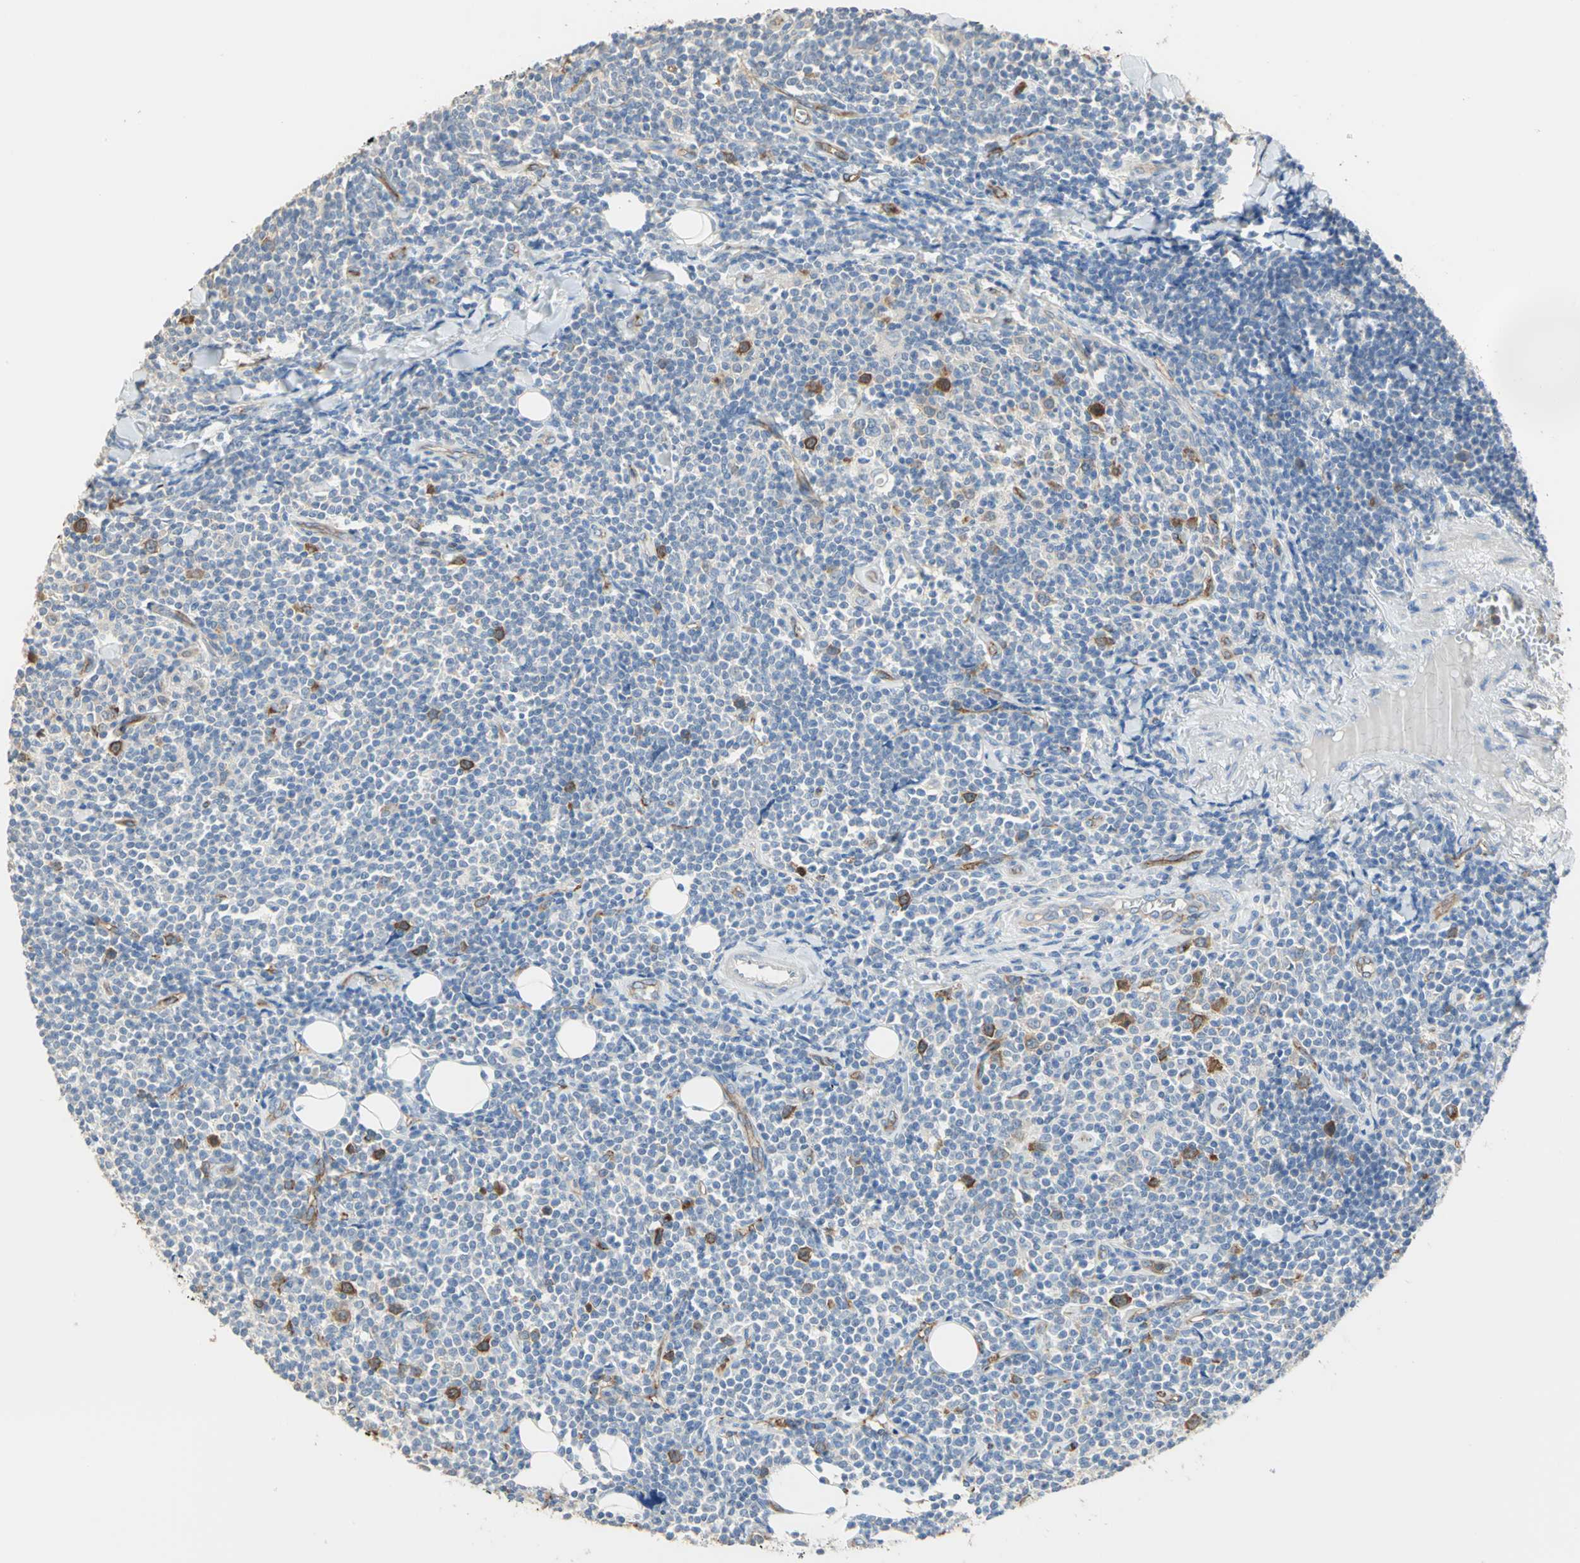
{"staining": {"intensity": "strong", "quantity": "<25%", "location": "cytoplasmic/membranous"}, "tissue": "lymphoma", "cell_type": "Tumor cells", "image_type": "cancer", "snomed": [{"axis": "morphology", "description": "Malignant lymphoma, non-Hodgkin's type, Low grade"}, {"axis": "topography", "description": "Soft tissue"}], "caption": "DAB (3,3'-diaminobenzidine) immunohistochemical staining of human lymphoma demonstrates strong cytoplasmic/membranous protein positivity in about <25% of tumor cells.", "gene": "DLGAP5", "patient": {"sex": "male", "age": 92}}